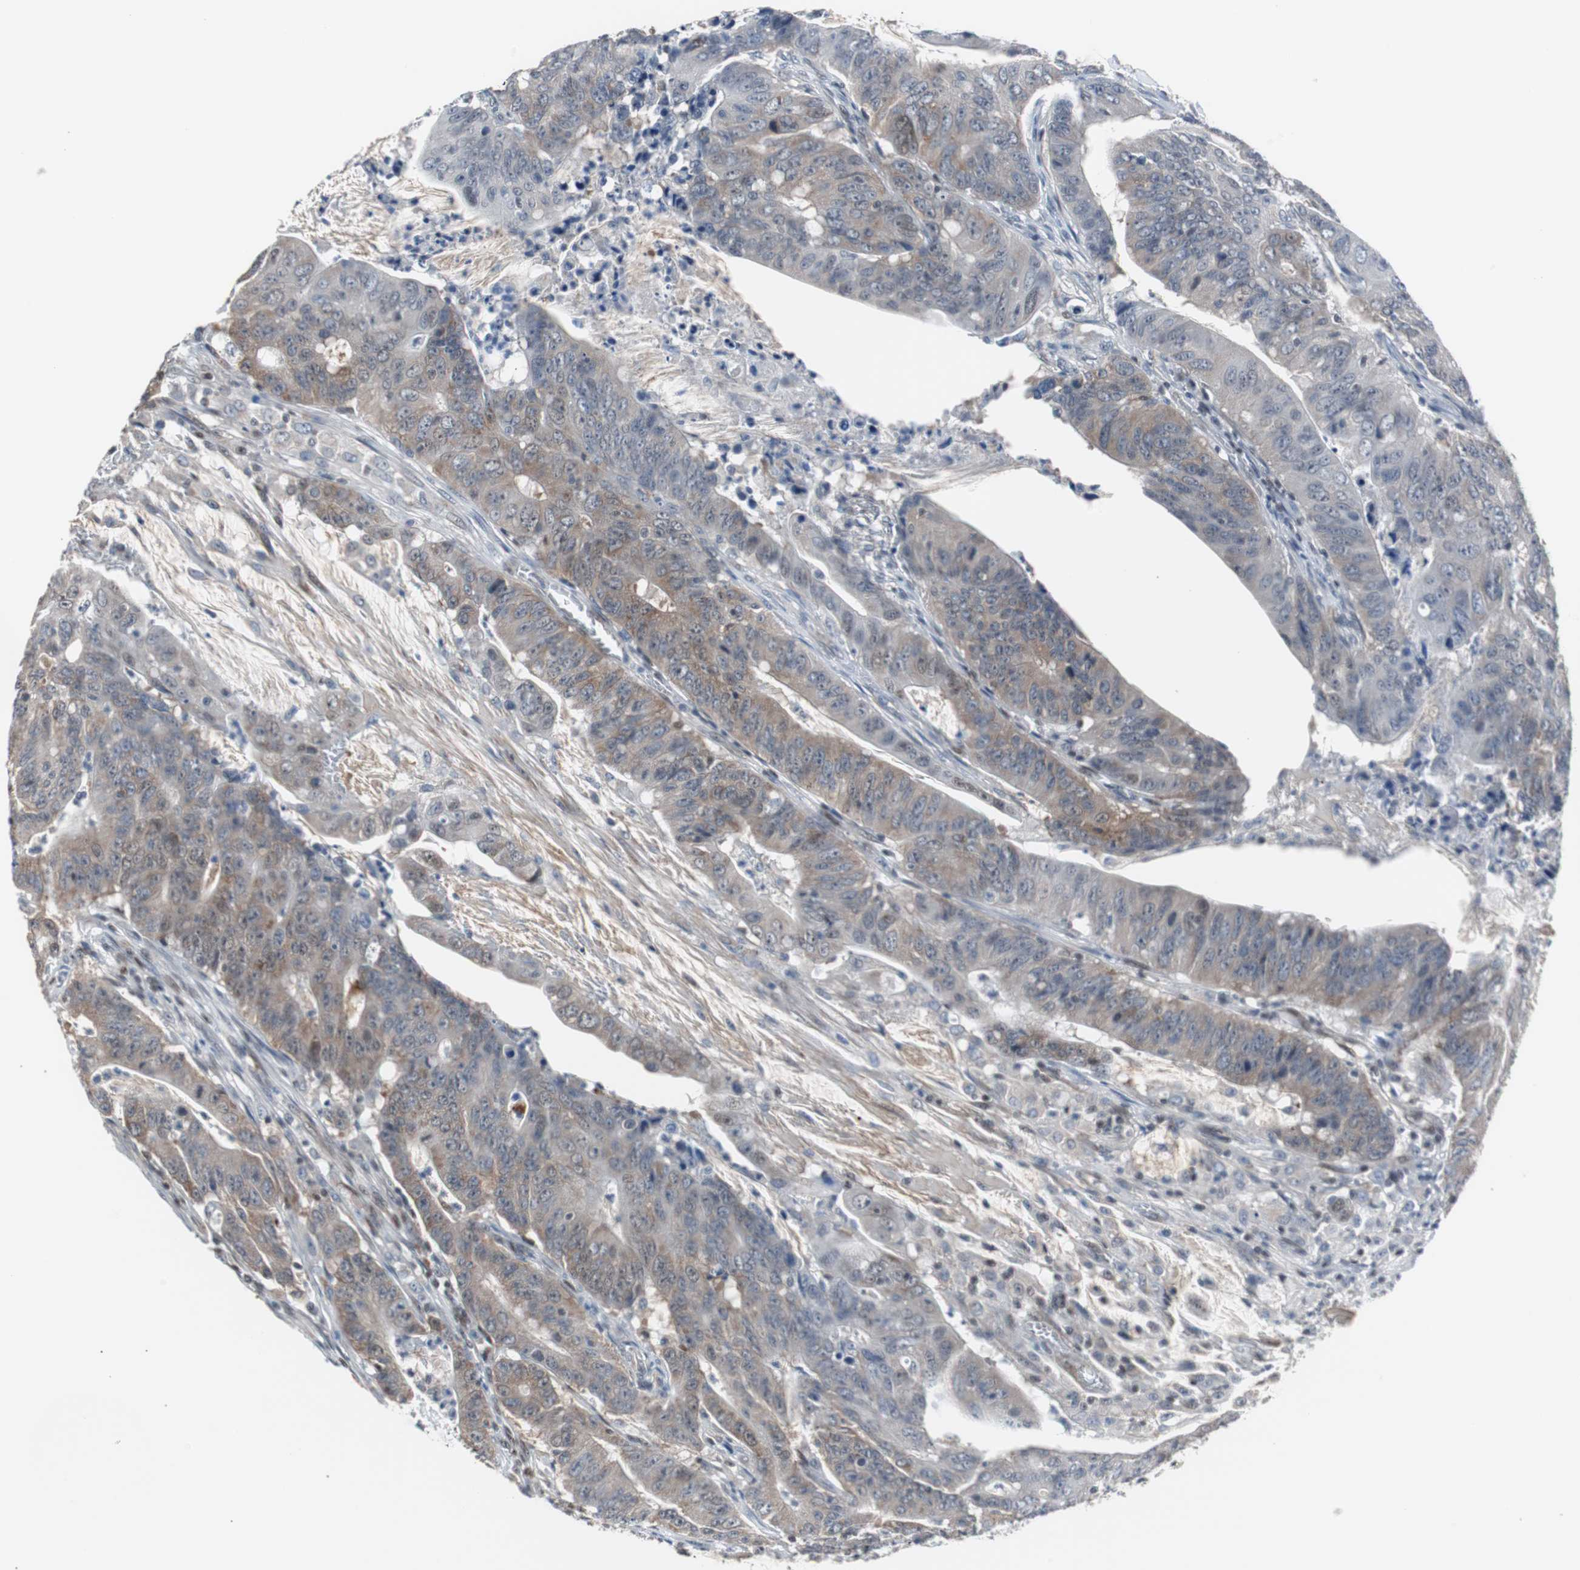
{"staining": {"intensity": "moderate", "quantity": "25%-75%", "location": "cytoplasmic/membranous"}, "tissue": "colorectal cancer", "cell_type": "Tumor cells", "image_type": "cancer", "snomed": [{"axis": "morphology", "description": "Adenocarcinoma, NOS"}, {"axis": "topography", "description": "Colon"}], "caption": "Tumor cells show medium levels of moderate cytoplasmic/membranous positivity in about 25%-75% of cells in human colorectal adenocarcinoma.", "gene": "ZHX2", "patient": {"sex": "male", "age": 45}}